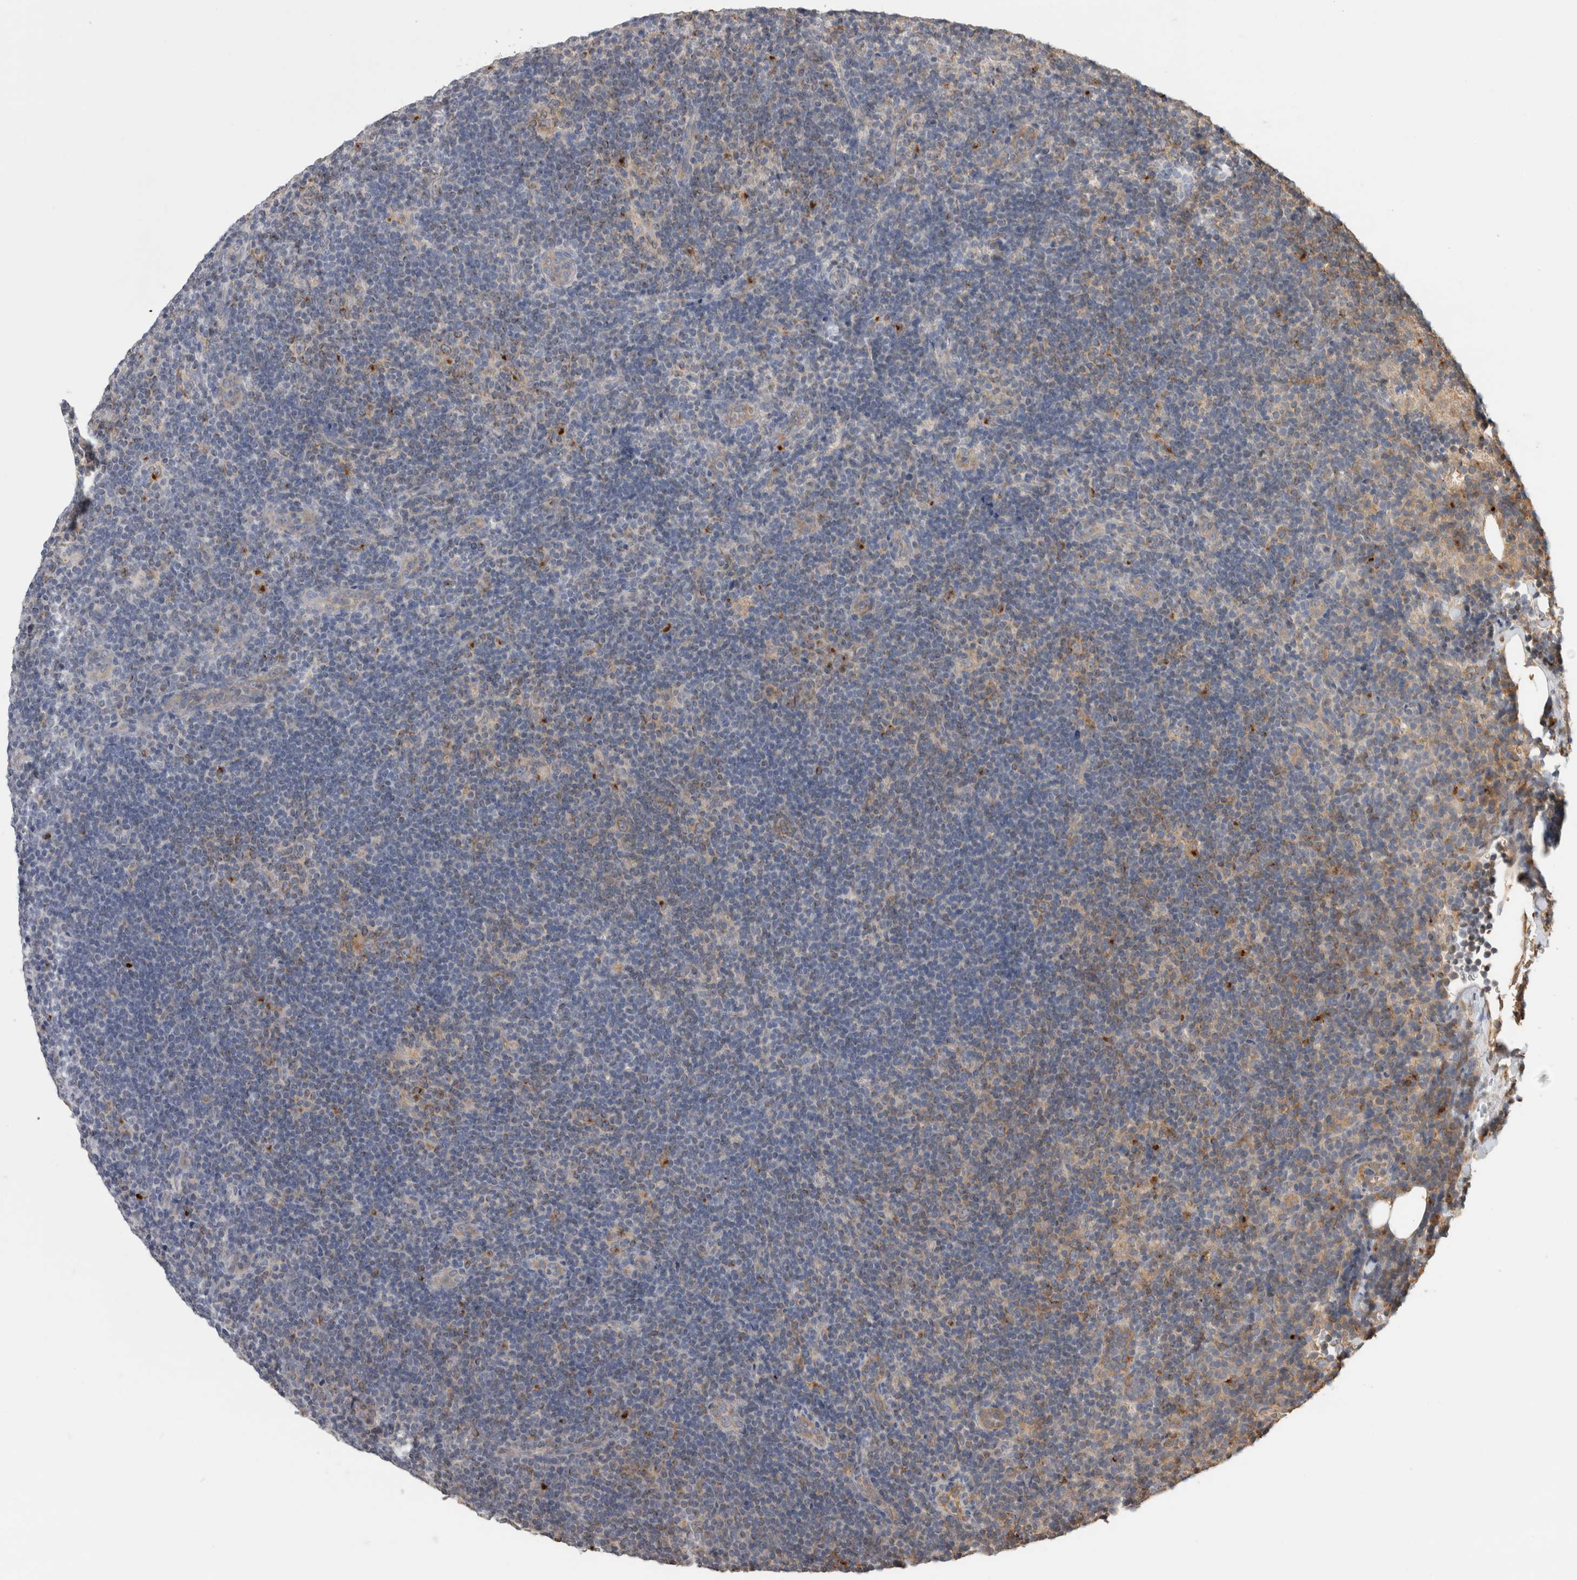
{"staining": {"intensity": "weak", "quantity": ">75%", "location": "cytoplasmic/membranous"}, "tissue": "lymphoma", "cell_type": "Tumor cells", "image_type": "cancer", "snomed": [{"axis": "morphology", "description": "Hodgkin's disease, NOS"}, {"axis": "topography", "description": "Lymph node"}], "caption": "Immunohistochemistry histopathology image of neoplastic tissue: Hodgkin's disease stained using immunohistochemistry demonstrates low levels of weak protein expression localized specifically in the cytoplasmic/membranous of tumor cells, appearing as a cytoplasmic/membranous brown color.", "gene": "CLIP1", "patient": {"sex": "female", "age": 57}}